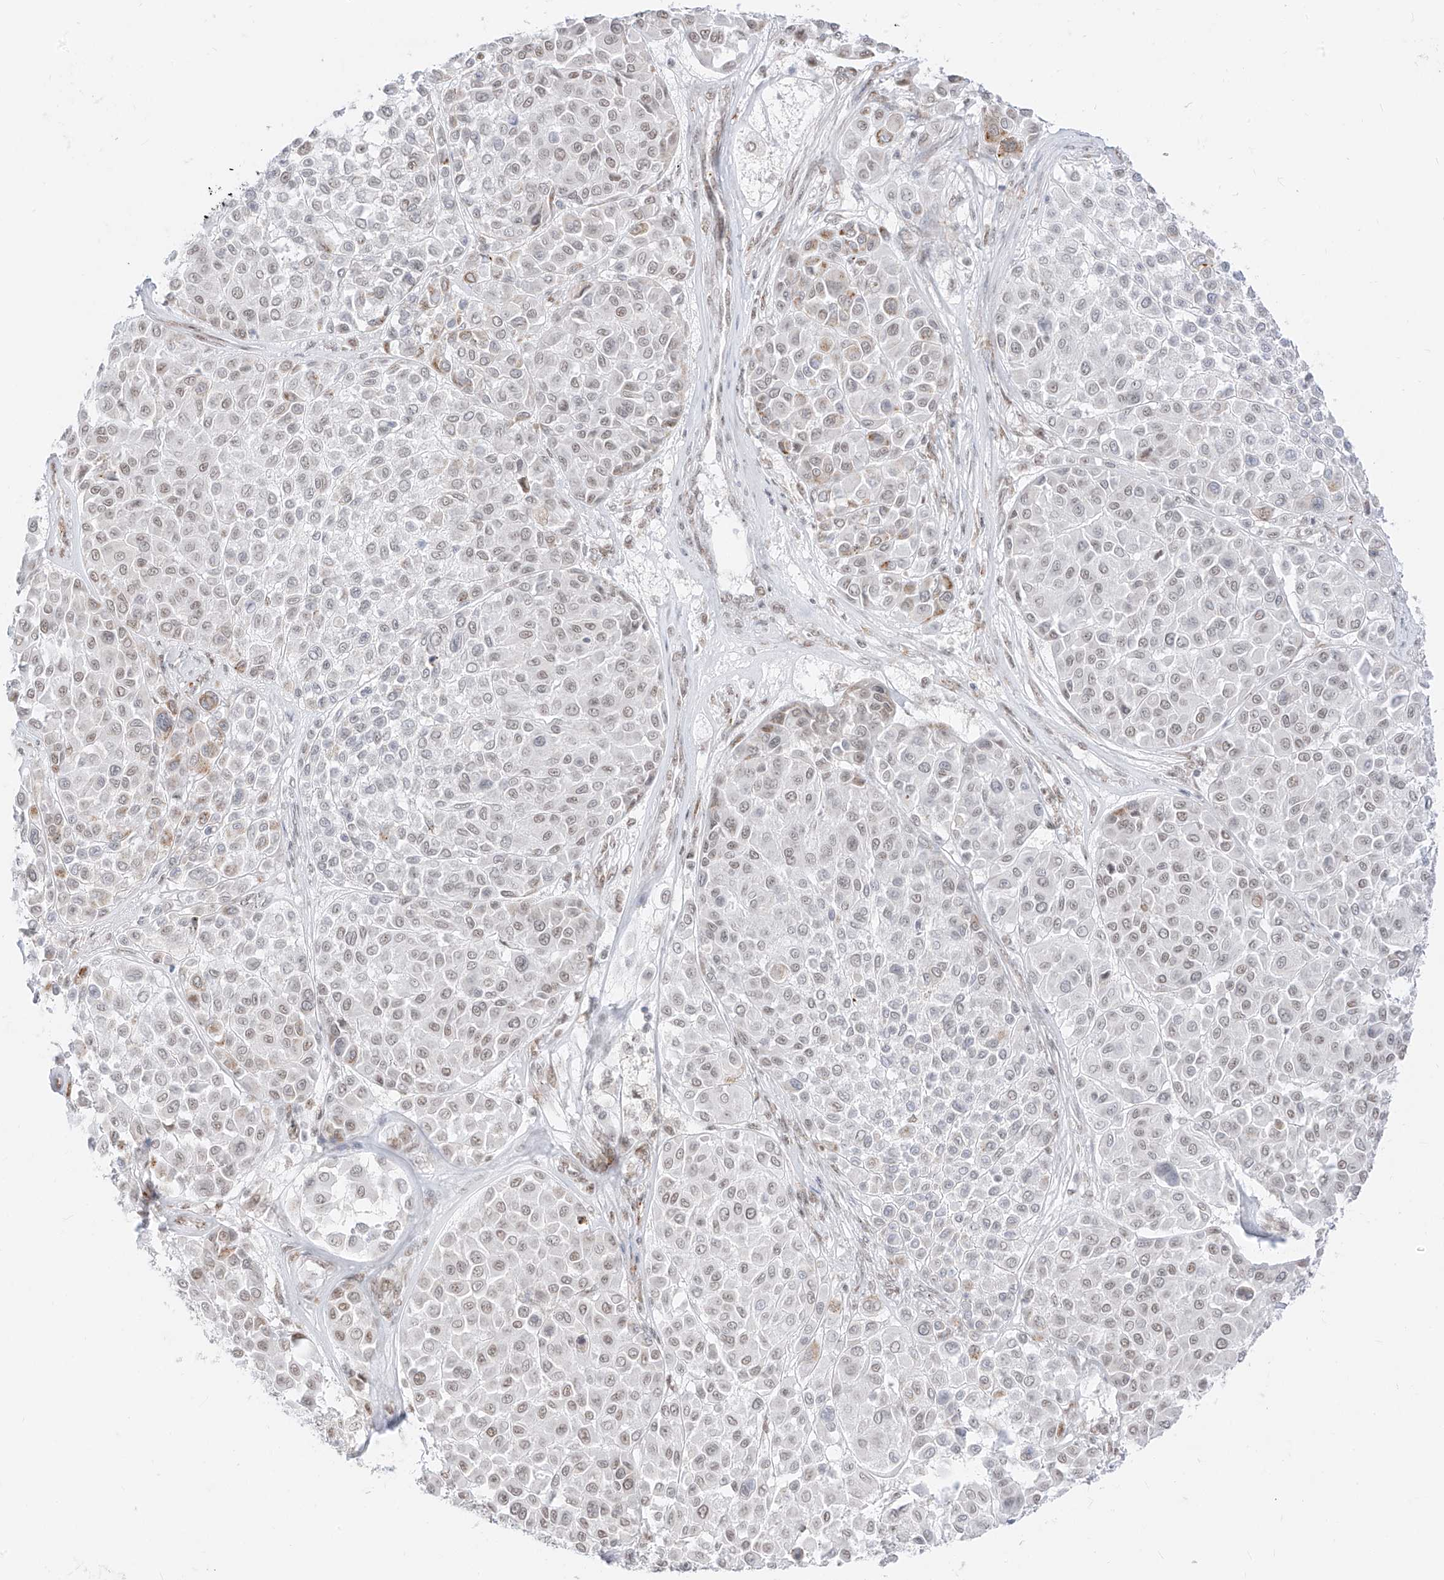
{"staining": {"intensity": "moderate", "quantity": "<25%", "location": "cytoplasmic/membranous,nuclear"}, "tissue": "melanoma", "cell_type": "Tumor cells", "image_type": "cancer", "snomed": [{"axis": "morphology", "description": "Malignant melanoma, Metastatic site"}, {"axis": "topography", "description": "Soft tissue"}], "caption": "Protein analysis of malignant melanoma (metastatic site) tissue exhibits moderate cytoplasmic/membranous and nuclear staining in about <25% of tumor cells.", "gene": "SUPT5H", "patient": {"sex": "male", "age": 41}}